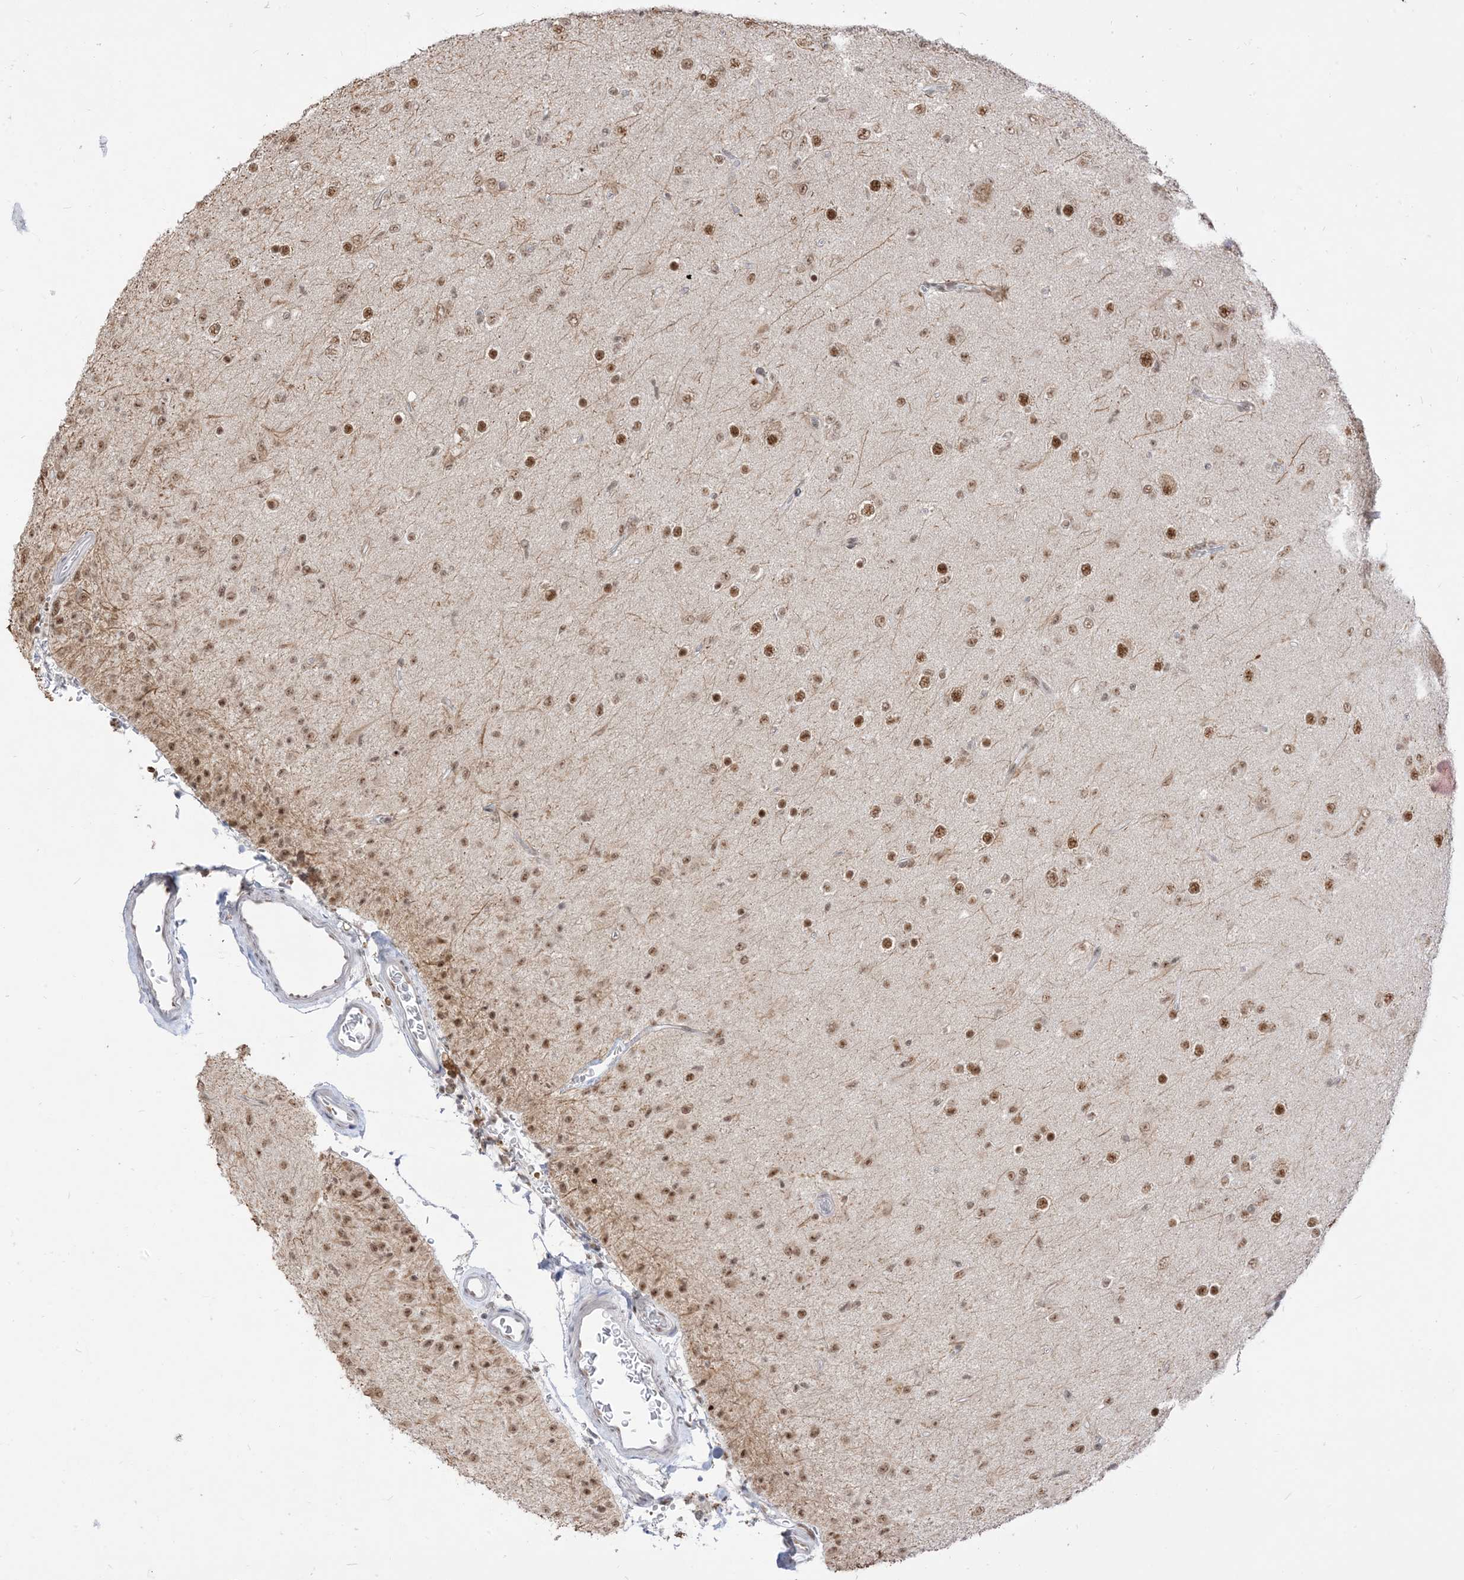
{"staining": {"intensity": "moderate", "quantity": ">75%", "location": "nuclear"}, "tissue": "glioma", "cell_type": "Tumor cells", "image_type": "cancer", "snomed": [{"axis": "morphology", "description": "Glioma, malignant, Low grade"}, {"axis": "topography", "description": "Brain"}], "caption": "Immunohistochemistry (DAB) staining of low-grade glioma (malignant) shows moderate nuclear protein staining in about >75% of tumor cells.", "gene": "ARGLU1", "patient": {"sex": "male", "age": 65}}